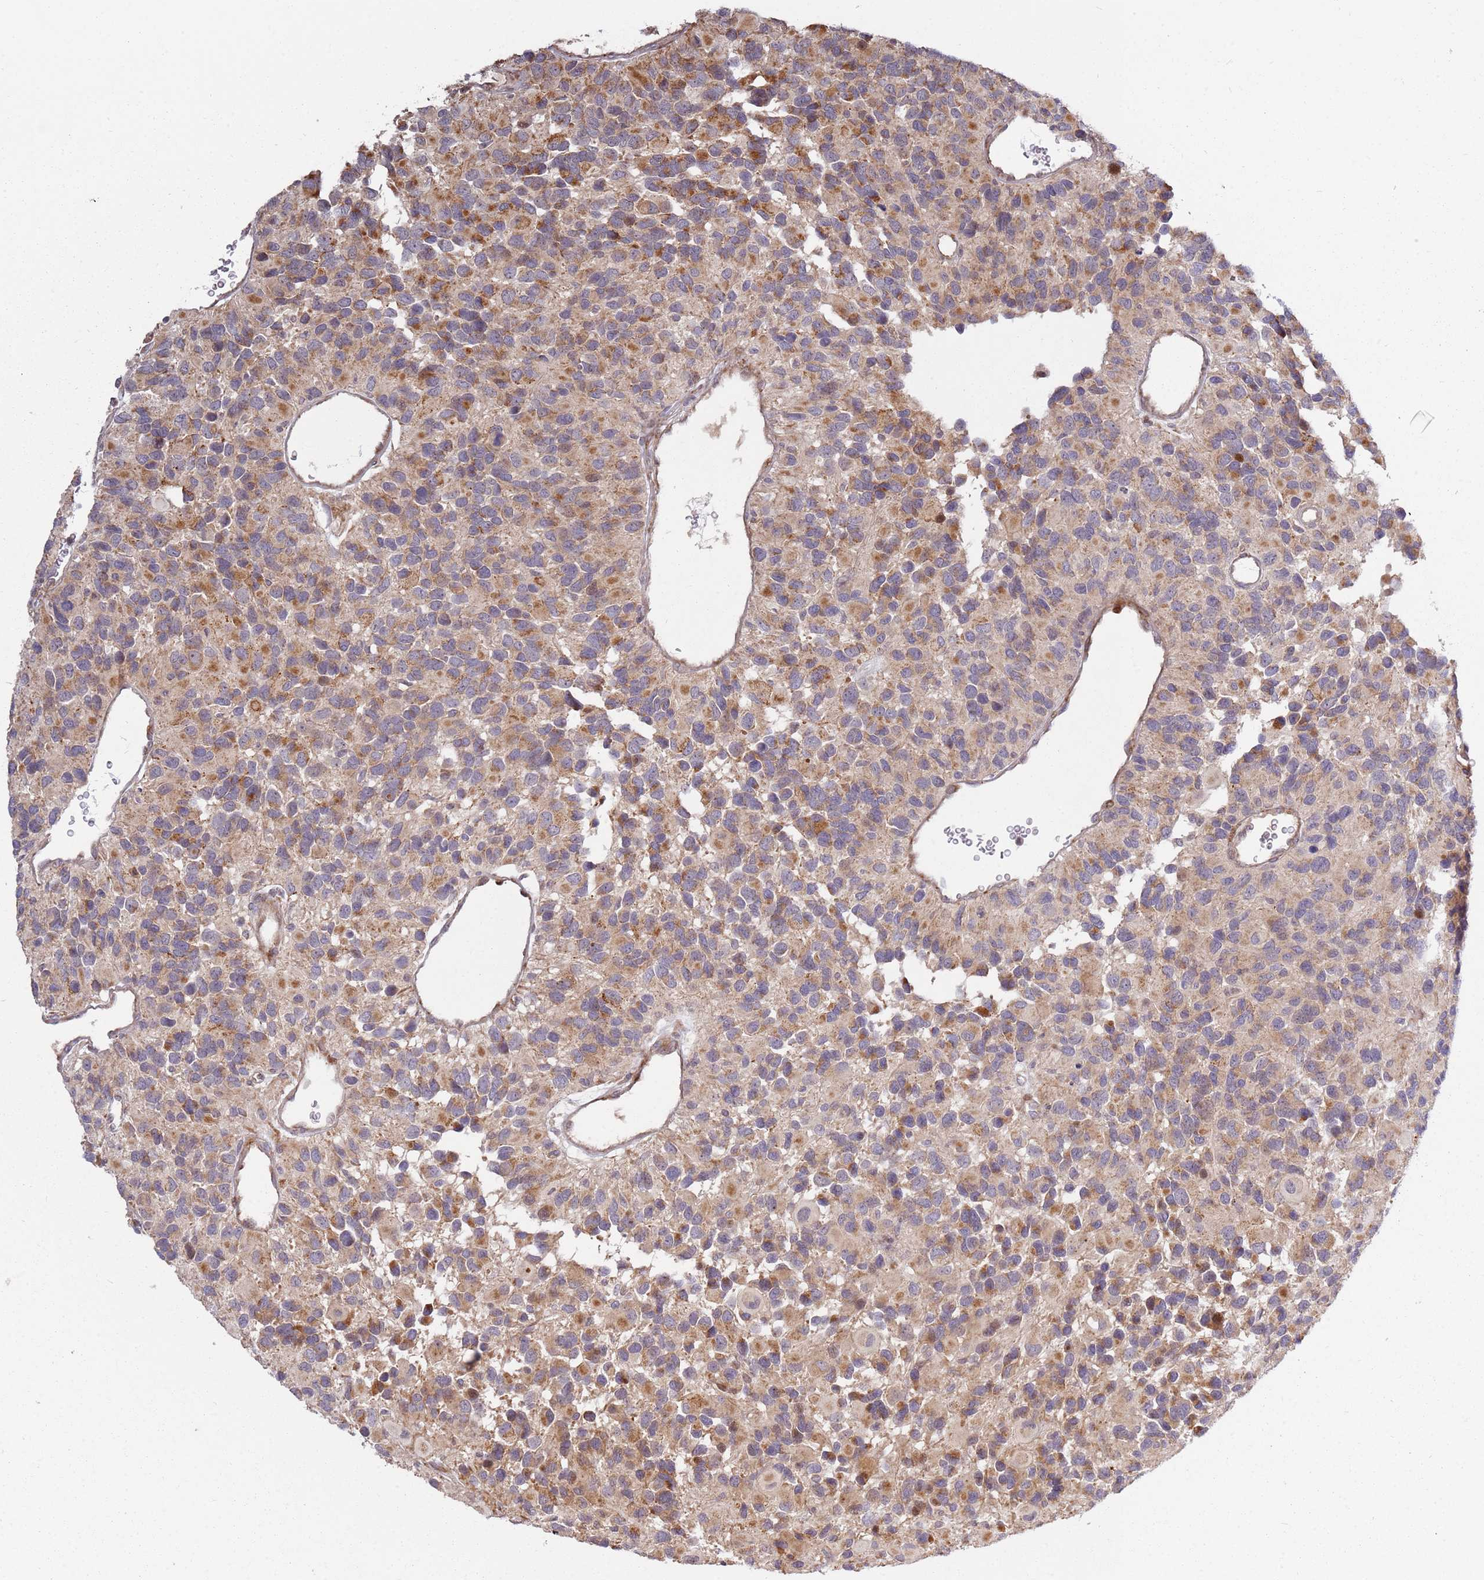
{"staining": {"intensity": "moderate", "quantity": ">75%", "location": "cytoplasmic/membranous"}, "tissue": "glioma", "cell_type": "Tumor cells", "image_type": "cancer", "snomed": [{"axis": "morphology", "description": "Glioma, malignant, High grade"}, {"axis": "topography", "description": "Brain"}], "caption": "High-magnification brightfield microscopy of glioma stained with DAB (brown) and counterstained with hematoxylin (blue). tumor cells exhibit moderate cytoplasmic/membranous positivity is seen in approximately>75% of cells.", "gene": "RHBDL1", "patient": {"sex": "male", "age": 77}}